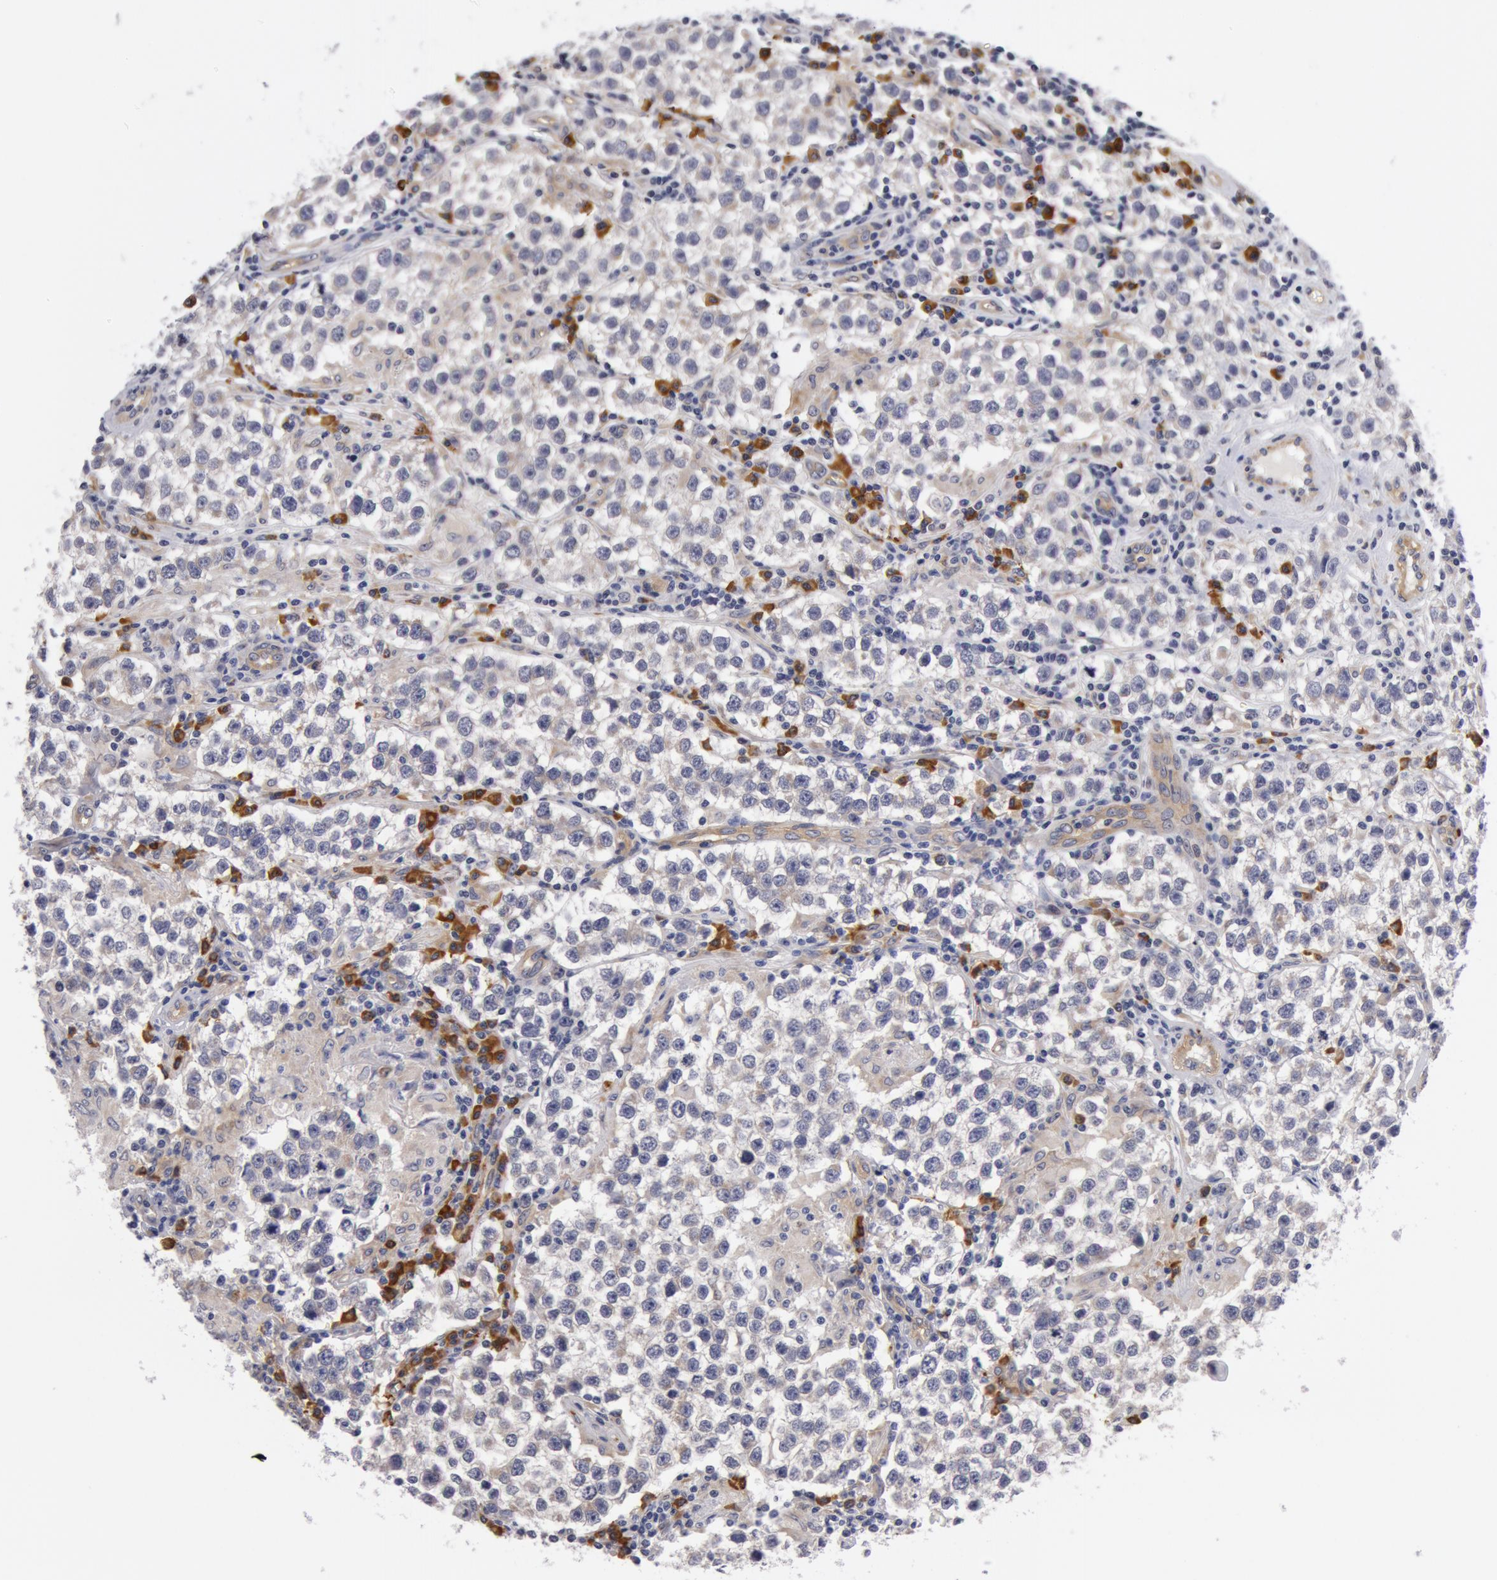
{"staining": {"intensity": "negative", "quantity": "none", "location": "none"}, "tissue": "testis cancer", "cell_type": "Tumor cells", "image_type": "cancer", "snomed": [{"axis": "morphology", "description": "Seminoma, NOS"}, {"axis": "topography", "description": "Testis"}], "caption": "A high-resolution image shows immunohistochemistry (IHC) staining of seminoma (testis), which reveals no significant positivity in tumor cells.", "gene": "IL23A", "patient": {"sex": "male", "age": 36}}